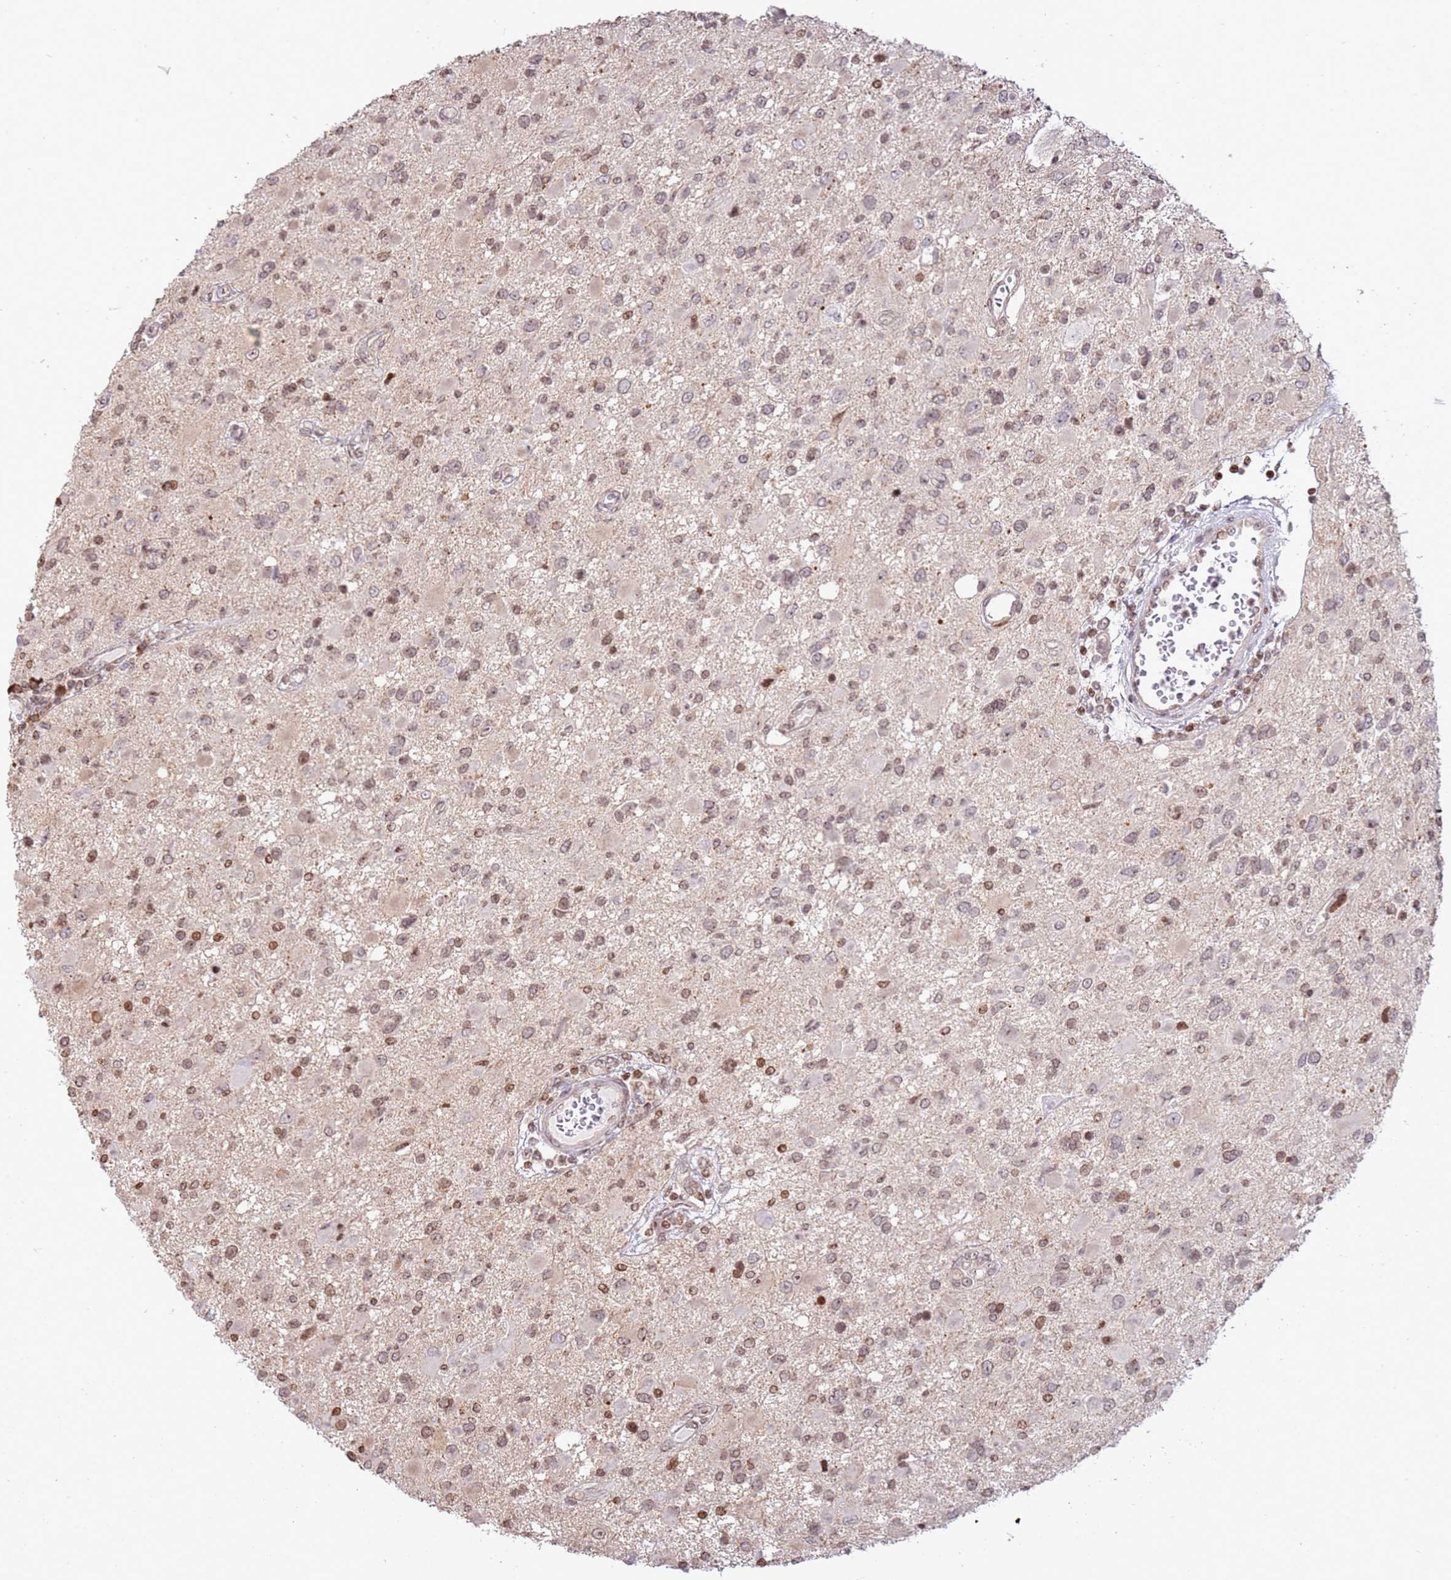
{"staining": {"intensity": "moderate", "quantity": ">75%", "location": "cytoplasmic/membranous,nuclear"}, "tissue": "glioma", "cell_type": "Tumor cells", "image_type": "cancer", "snomed": [{"axis": "morphology", "description": "Glioma, malignant, High grade"}, {"axis": "topography", "description": "Brain"}], "caption": "Protein staining displays moderate cytoplasmic/membranous and nuclear staining in about >75% of tumor cells in glioma. Immunohistochemistry stains the protein of interest in brown and the nuclei are stained blue.", "gene": "SCAF1", "patient": {"sex": "male", "age": 53}}